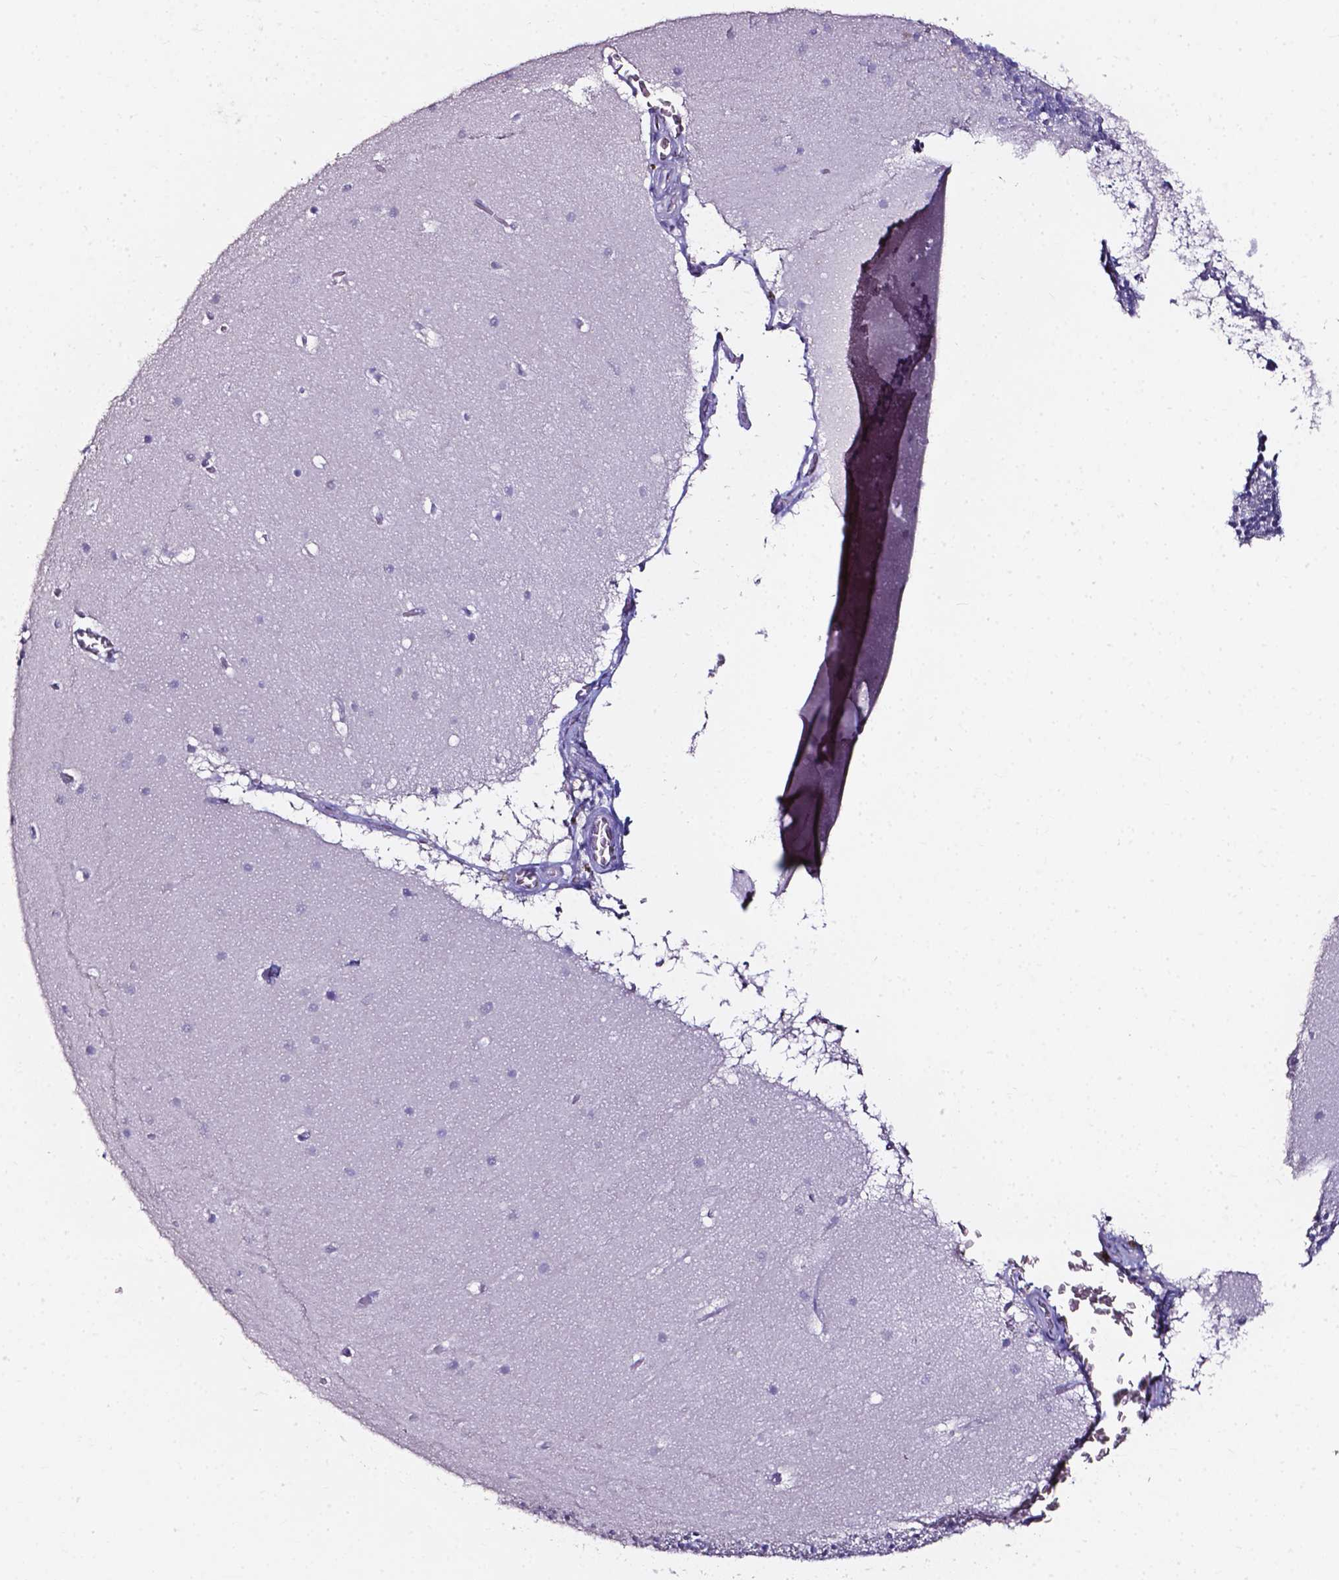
{"staining": {"intensity": "negative", "quantity": "none", "location": "none"}, "tissue": "cerebellum", "cell_type": "Cells in granular layer", "image_type": "normal", "snomed": [{"axis": "morphology", "description": "Normal tissue, NOS"}, {"axis": "topography", "description": "Cerebellum"}], "caption": "Protein analysis of normal cerebellum reveals no significant positivity in cells in granular layer.", "gene": "DEFA5", "patient": {"sex": "male", "age": 70}}